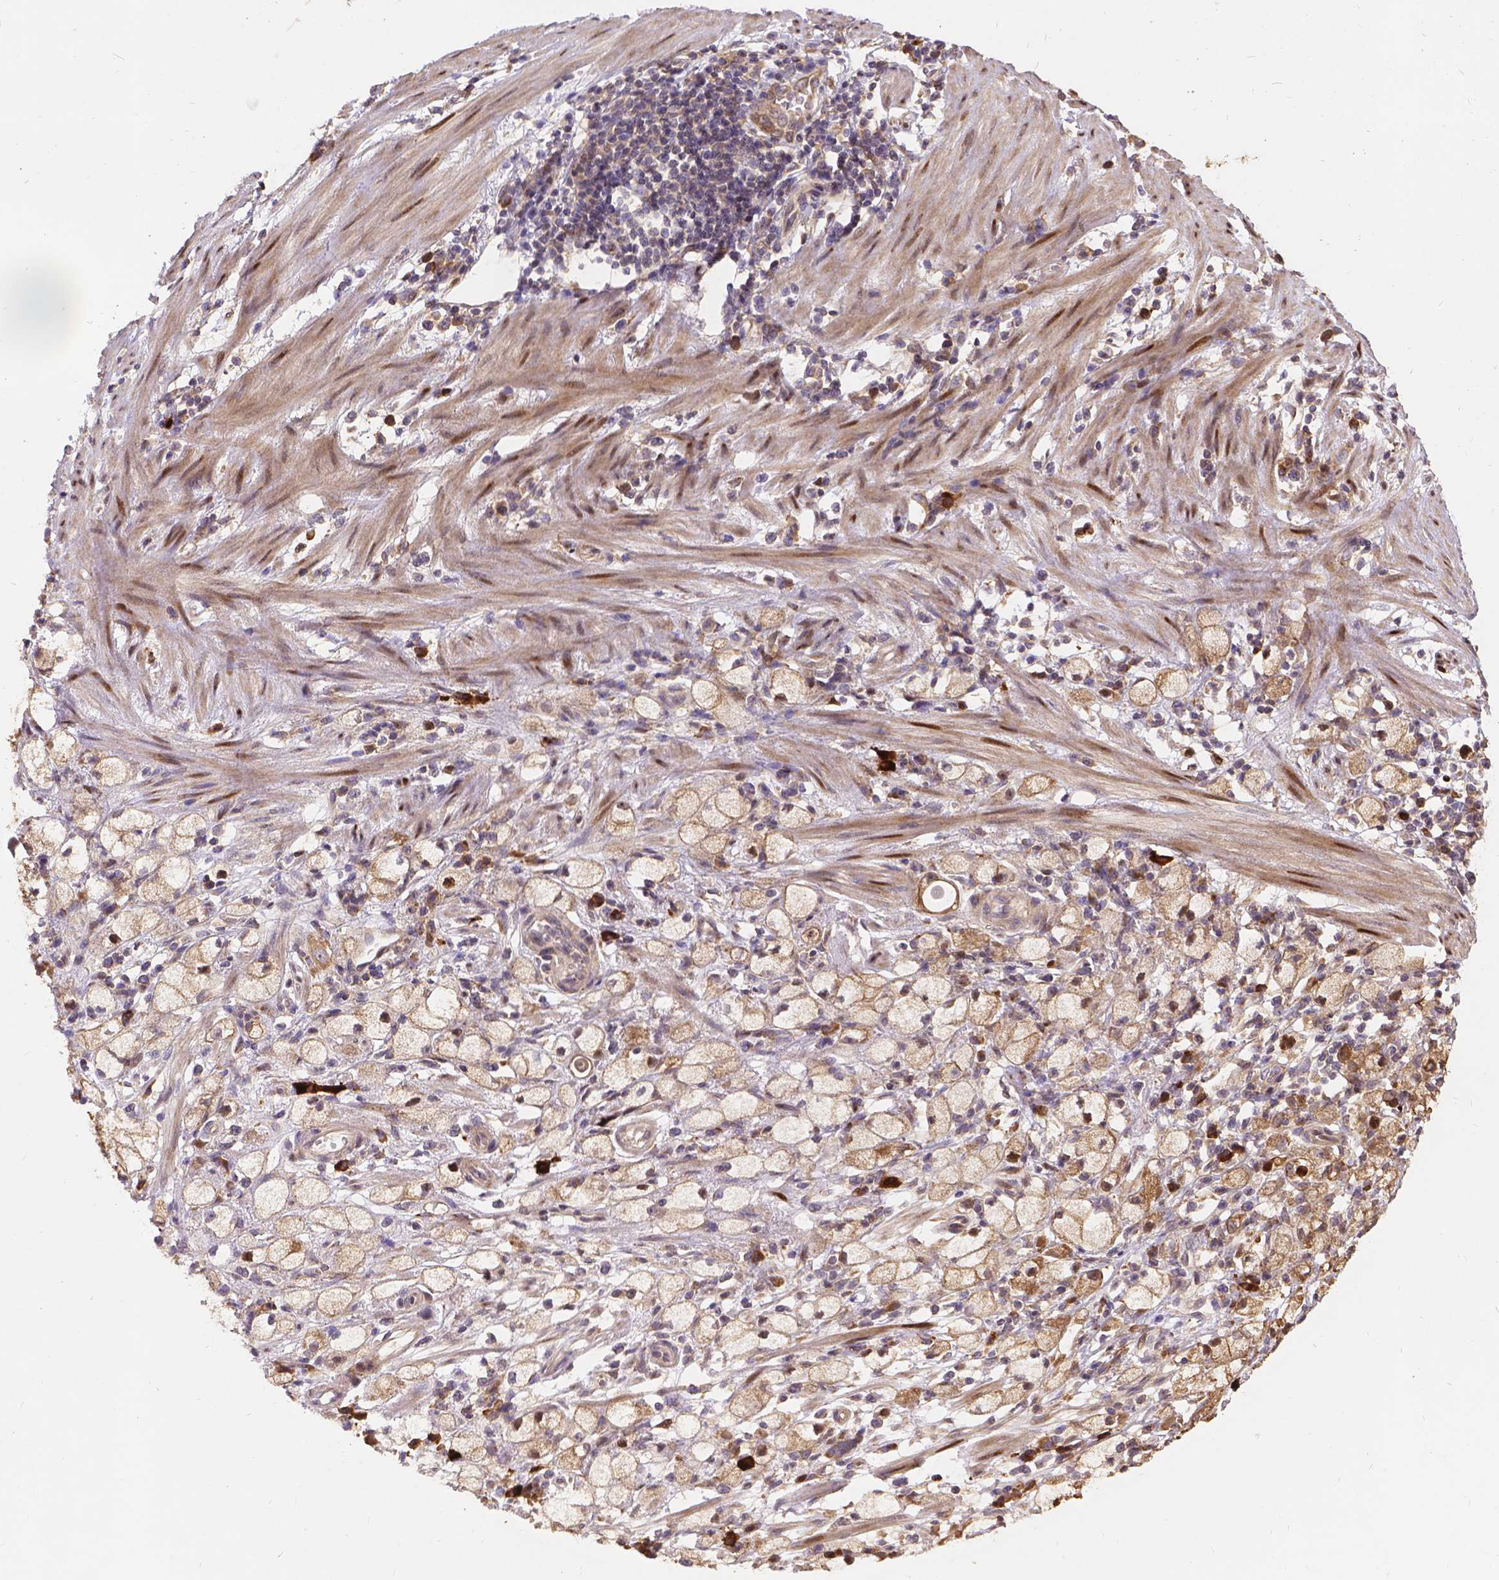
{"staining": {"intensity": "weak", "quantity": ">75%", "location": "cytoplasmic/membranous"}, "tissue": "stomach cancer", "cell_type": "Tumor cells", "image_type": "cancer", "snomed": [{"axis": "morphology", "description": "Adenocarcinoma, NOS"}, {"axis": "topography", "description": "Stomach"}], "caption": "Approximately >75% of tumor cells in human stomach cancer show weak cytoplasmic/membranous protein expression as visualized by brown immunohistochemical staining.", "gene": "DENND6A", "patient": {"sex": "male", "age": 58}}